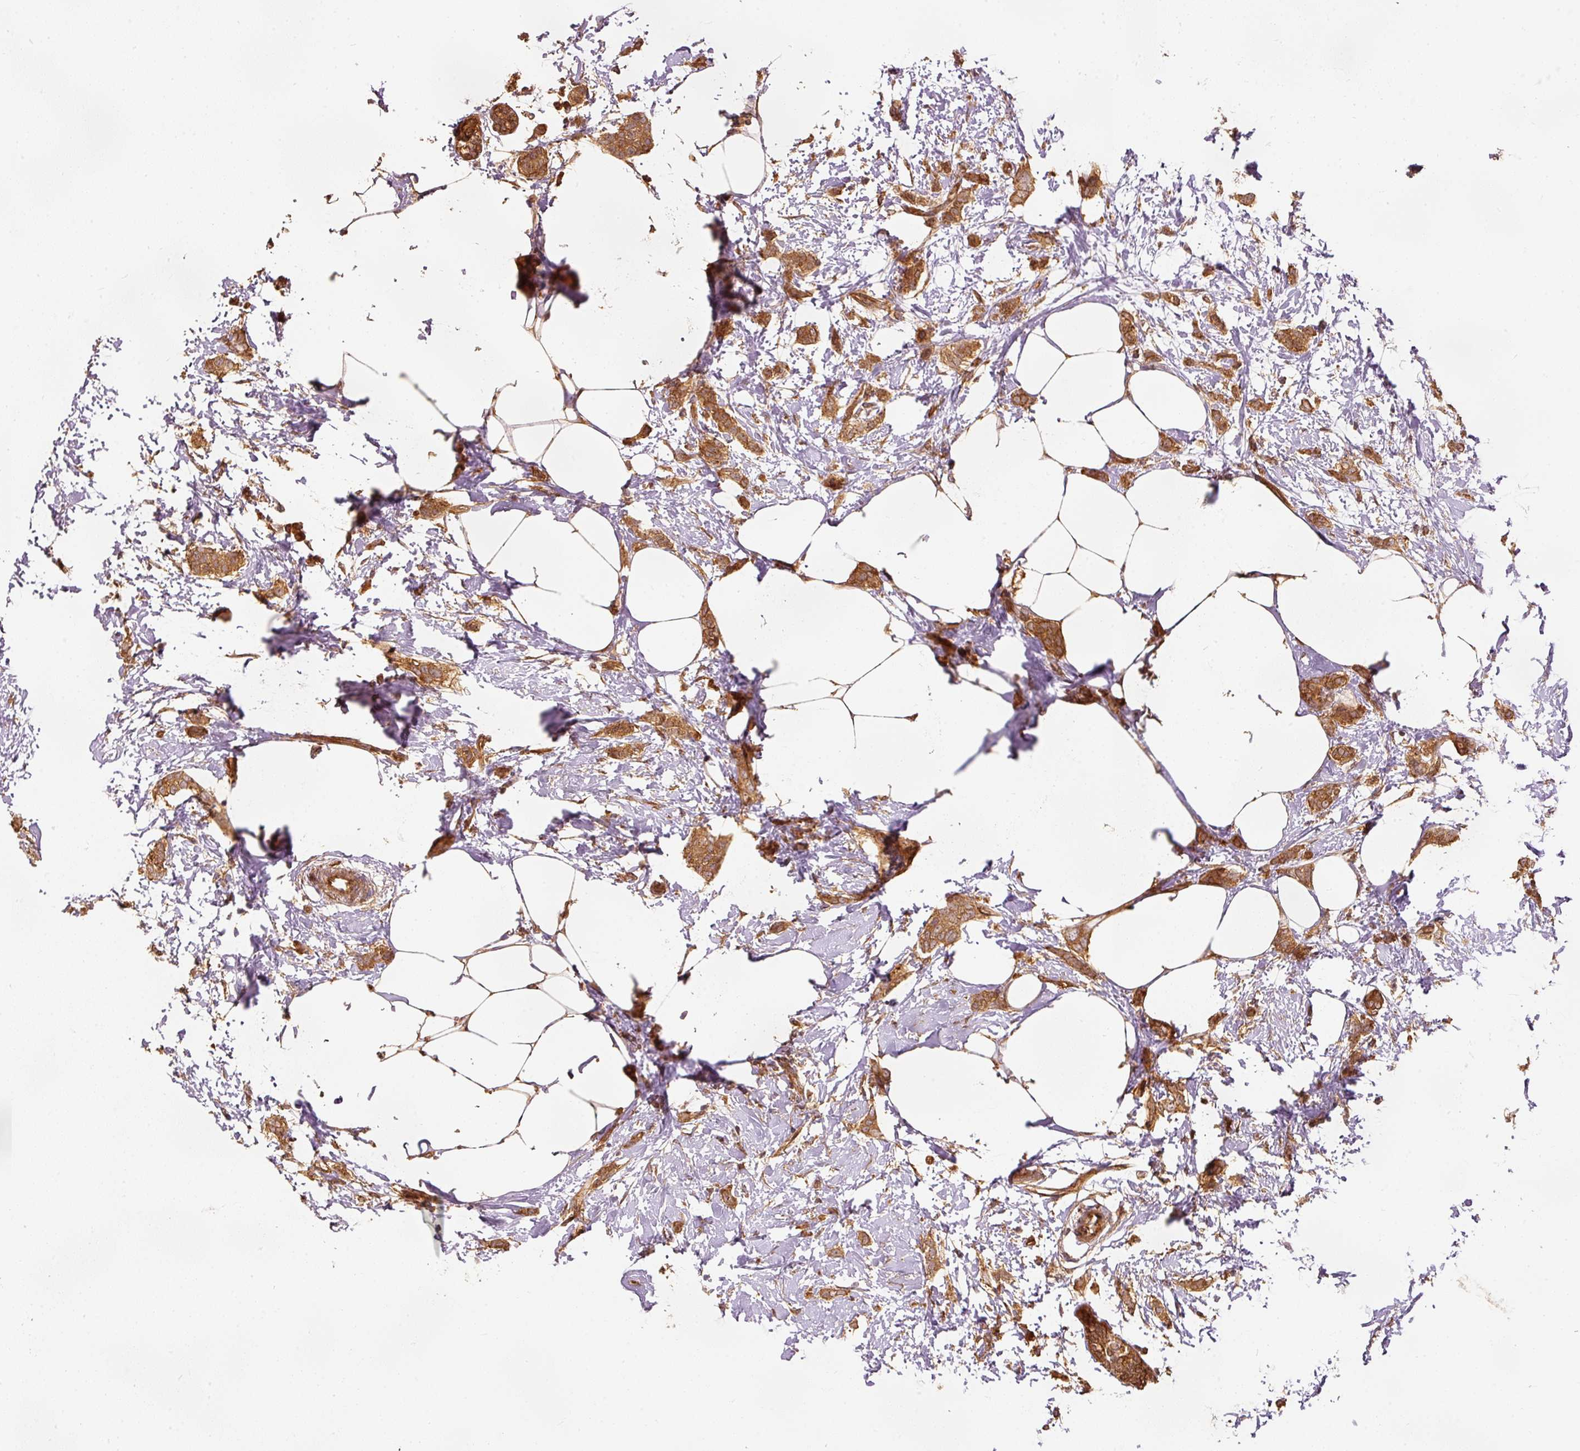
{"staining": {"intensity": "moderate", "quantity": ">75%", "location": "cytoplasmic/membranous"}, "tissue": "breast cancer", "cell_type": "Tumor cells", "image_type": "cancer", "snomed": [{"axis": "morphology", "description": "Duct carcinoma"}, {"axis": "topography", "description": "Breast"}], "caption": "Invasive ductal carcinoma (breast) stained for a protein demonstrates moderate cytoplasmic/membranous positivity in tumor cells.", "gene": "EIF3B", "patient": {"sex": "female", "age": 72}}